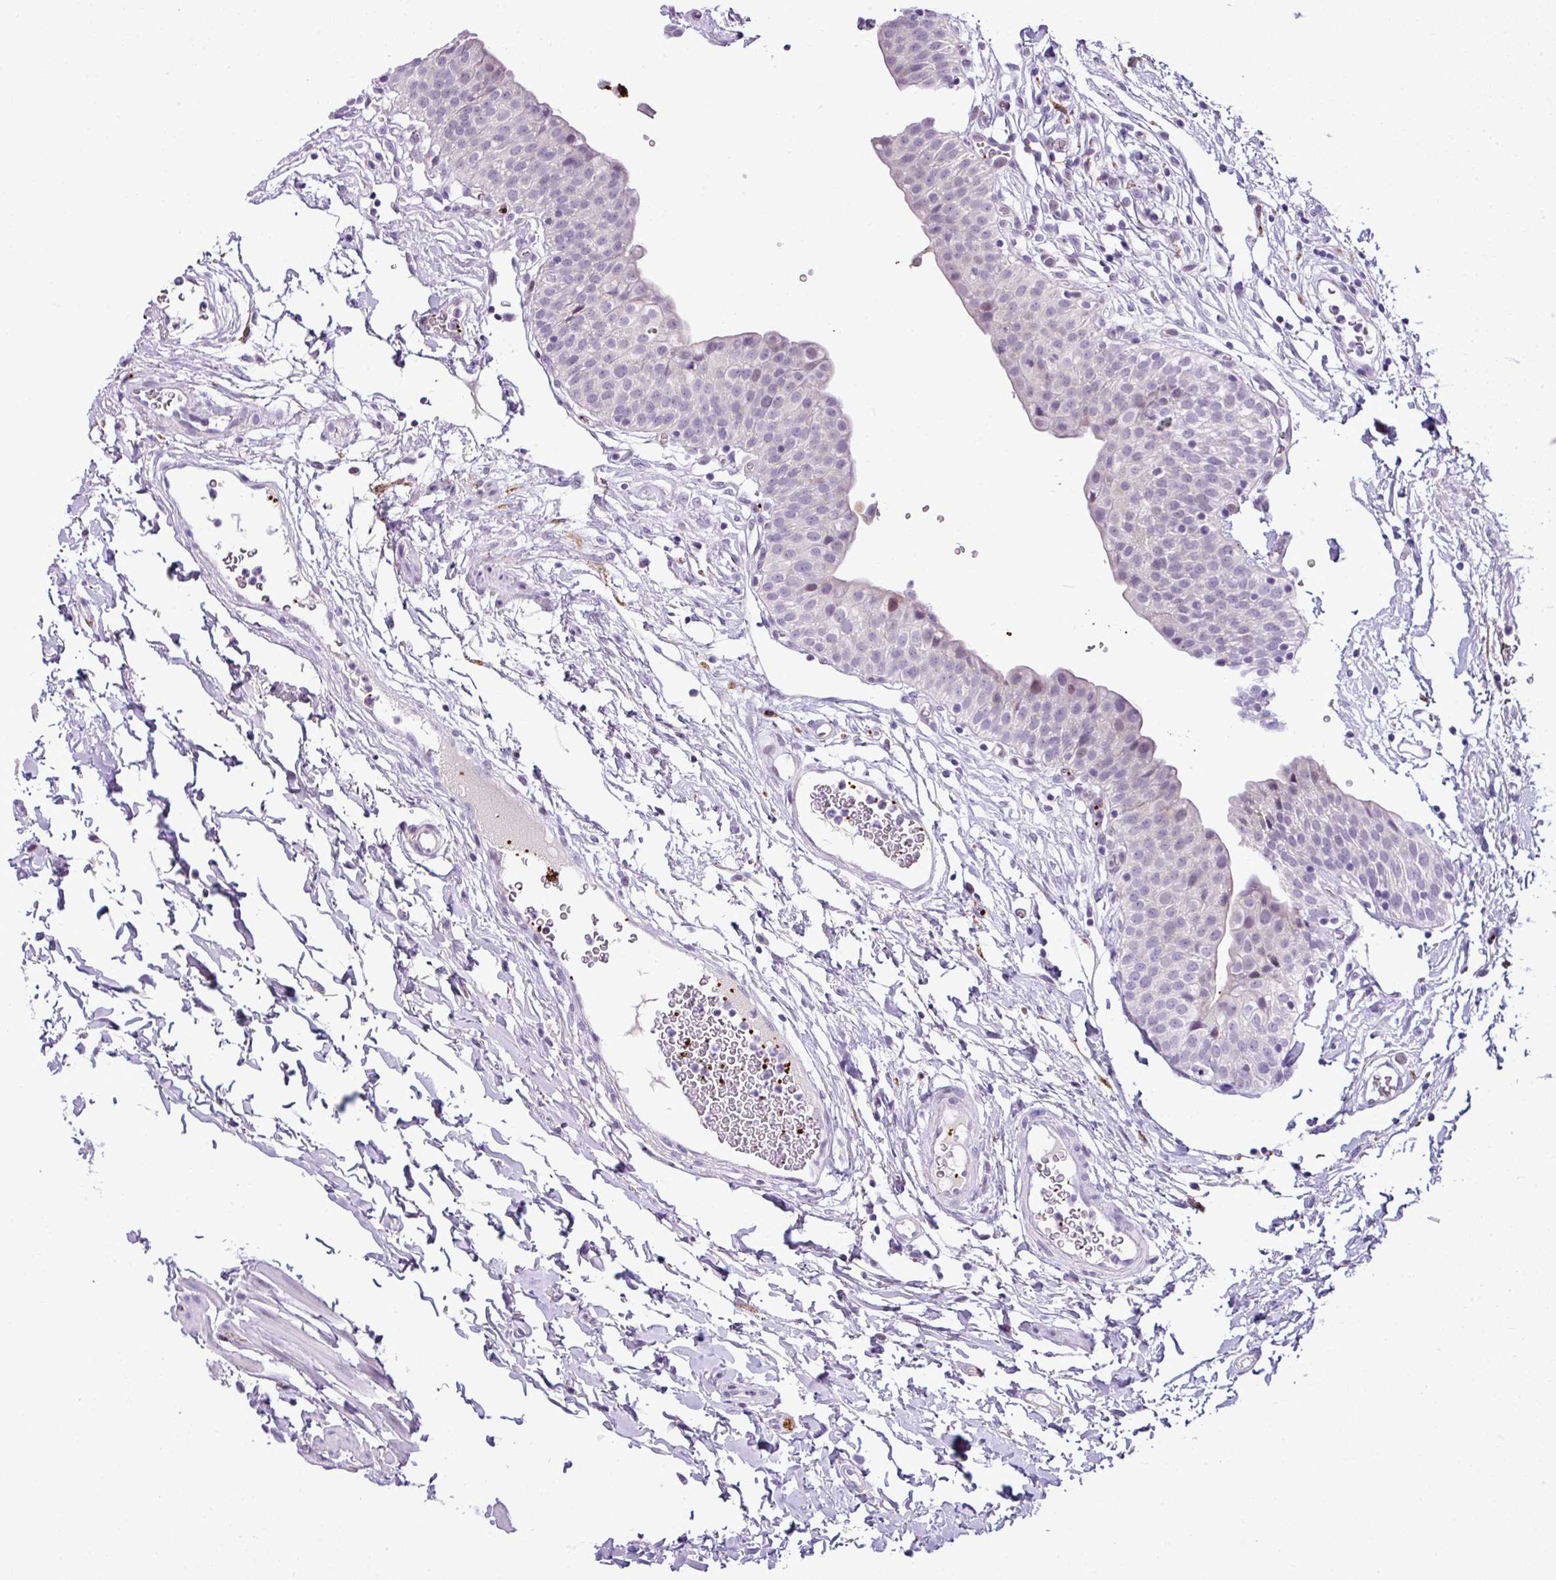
{"staining": {"intensity": "negative", "quantity": "none", "location": "none"}, "tissue": "urinary bladder", "cell_type": "Urothelial cells", "image_type": "normal", "snomed": [{"axis": "morphology", "description": "Normal tissue, NOS"}, {"axis": "topography", "description": "Urinary bladder"}, {"axis": "topography", "description": "Peripheral nerve tissue"}], "caption": "Immunohistochemistry micrograph of normal urinary bladder stained for a protein (brown), which demonstrates no staining in urothelial cells.", "gene": "CMTM5", "patient": {"sex": "male", "age": 55}}